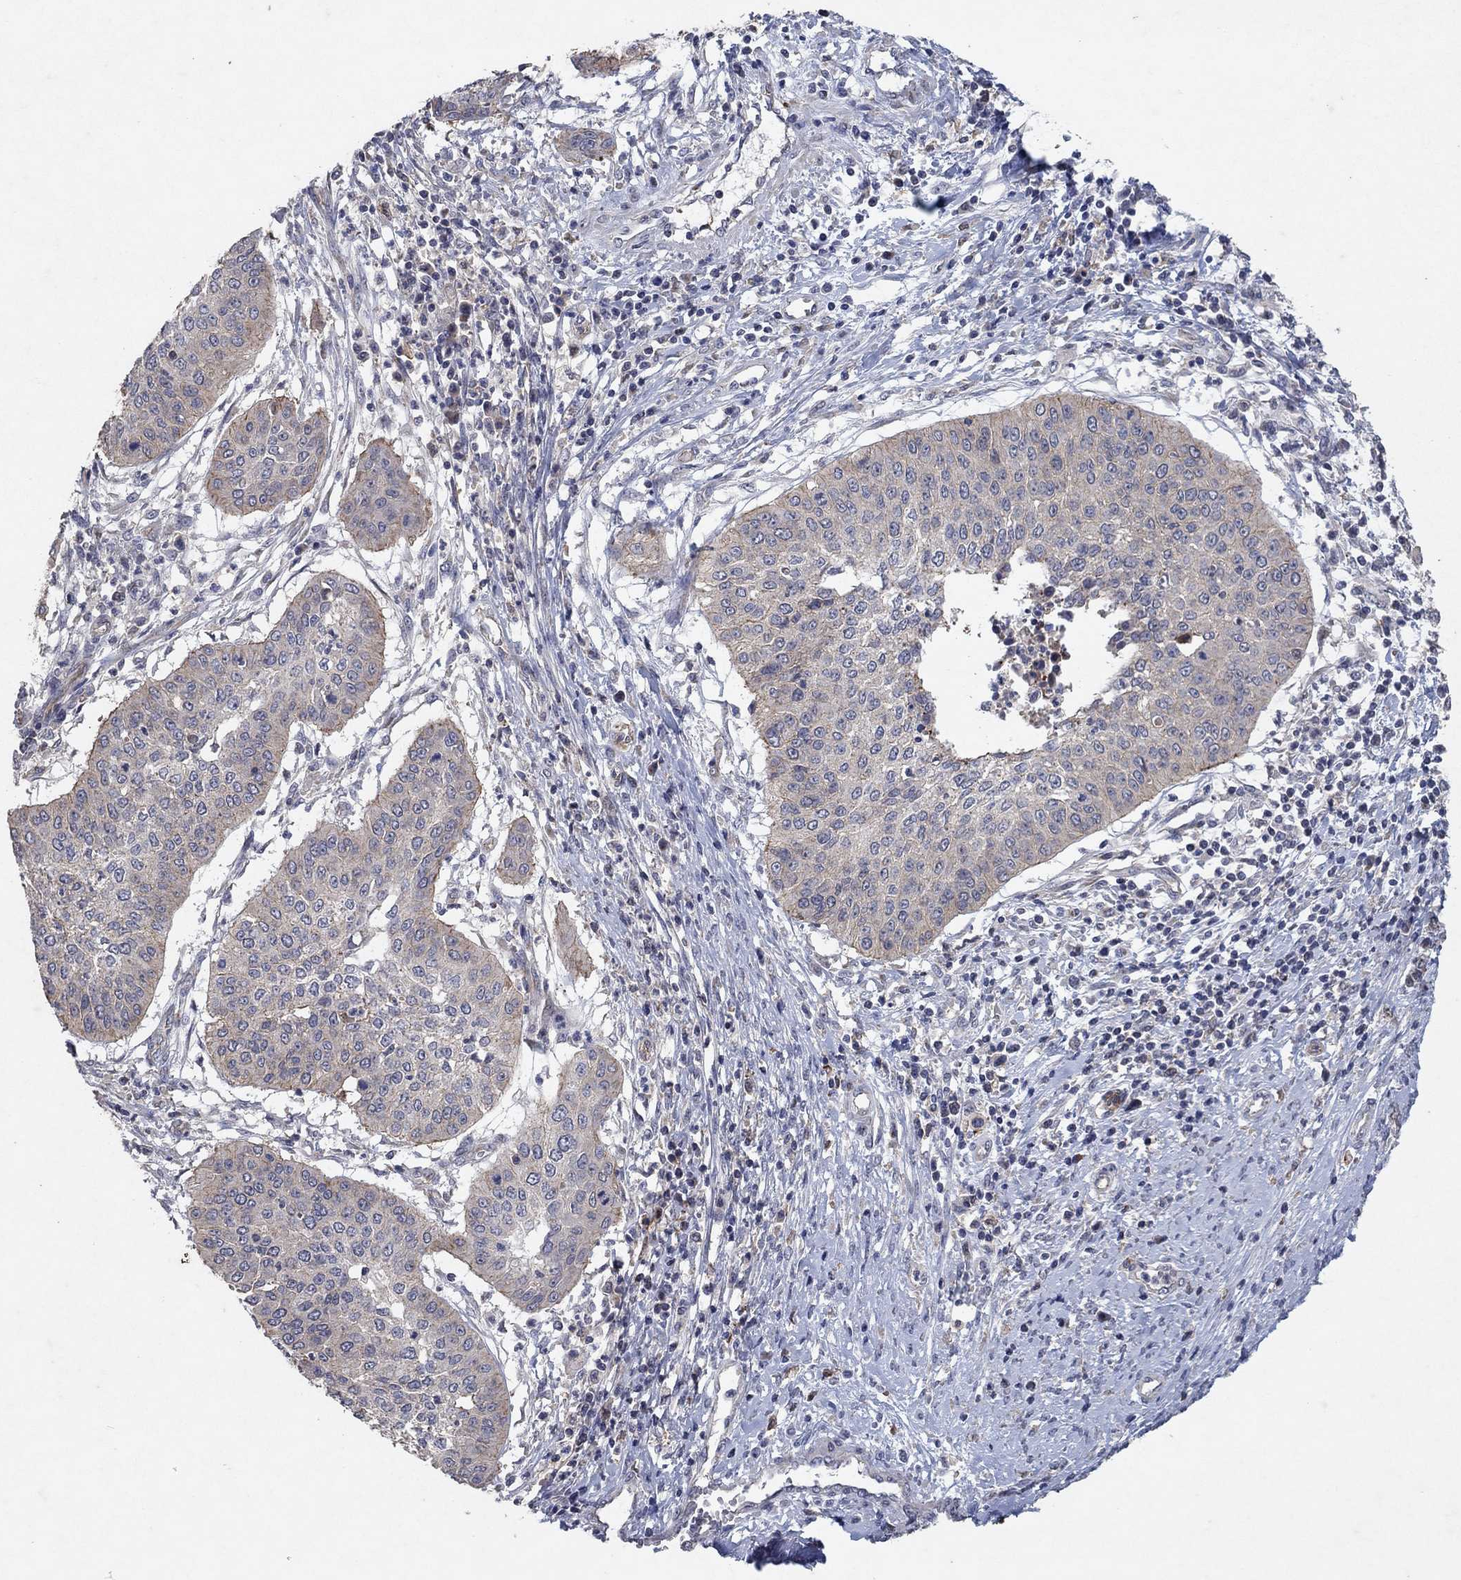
{"staining": {"intensity": "moderate", "quantity": "<25%", "location": "cytoplasmic/membranous"}, "tissue": "cervical cancer", "cell_type": "Tumor cells", "image_type": "cancer", "snomed": [{"axis": "morphology", "description": "Normal tissue, NOS"}, {"axis": "morphology", "description": "Squamous cell carcinoma, NOS"}, {"axis": "topography", "description": "Cervix"}], "caption": "A micrograph of cervical squamous cell carcinoma stained for a protein shows moderate cytoplasmic/membranous brown staining in tumor cells. Immunohistochemistry (ihc) stains the protein of interest in brown and the nuclei are stained blue.", "gene": "FRG1", "patient": {"sex": "female", "age": 39}}